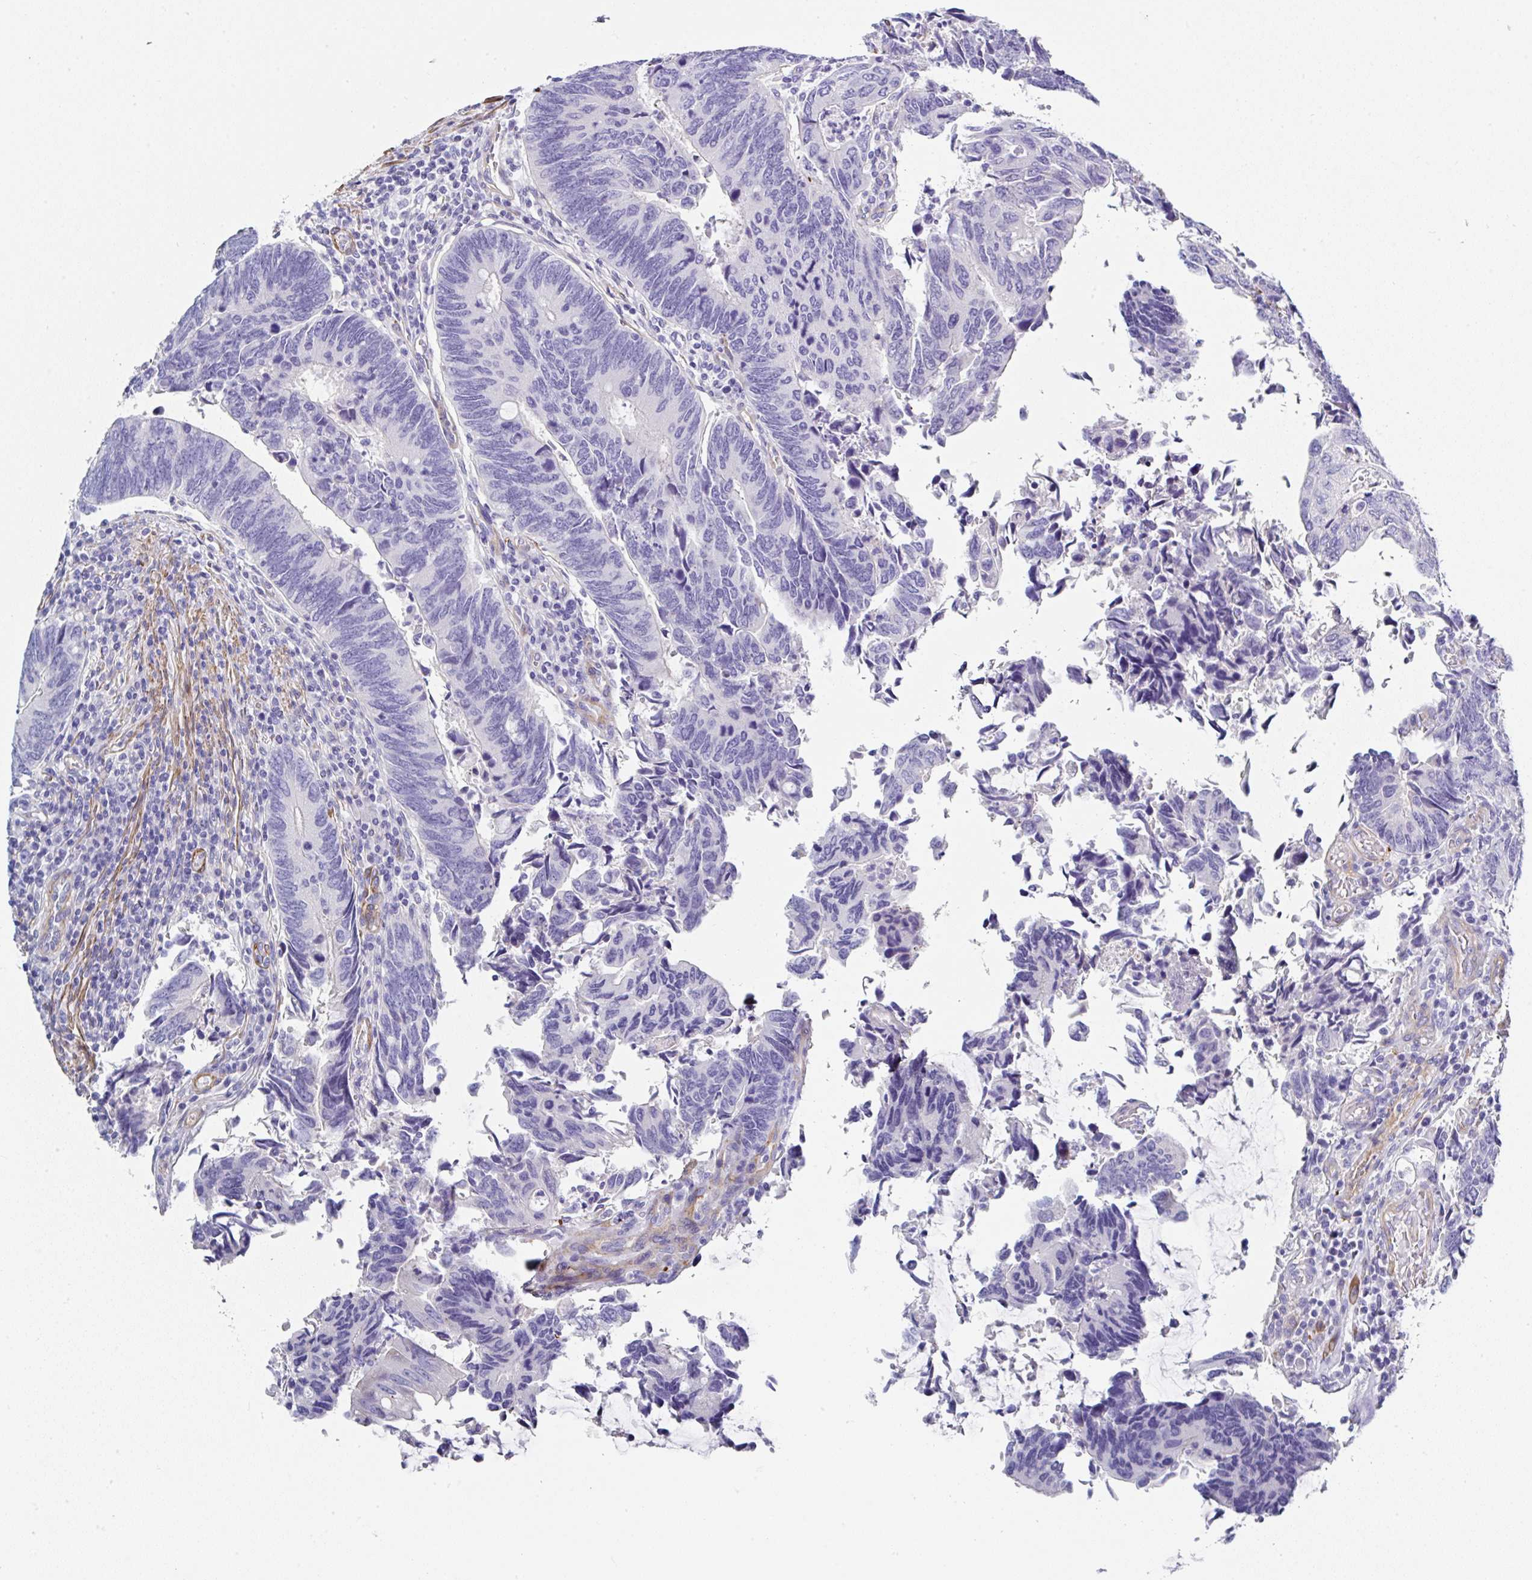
{"staining": {"intensity": "negative", "quantity": "none", "location": "none"}, "tissue": "colorectal cancer", "cell_type": "Tumor cells", "image_type": "cancer", "snomed": [{"axis": "morphology", "description": "Adenocarcinoma, NOS"}, {"axis": "topography", "description": "Colon"}], "caption": "High magnification brightfield microscopy of colorectal adenocarcinoma stained with DAB (brown) and counterstained with hematoxylin (blue): tumor cells show no significant positivity.", "gene": "PPFIA4", "patient": {"sex": "male", "age": 87}}